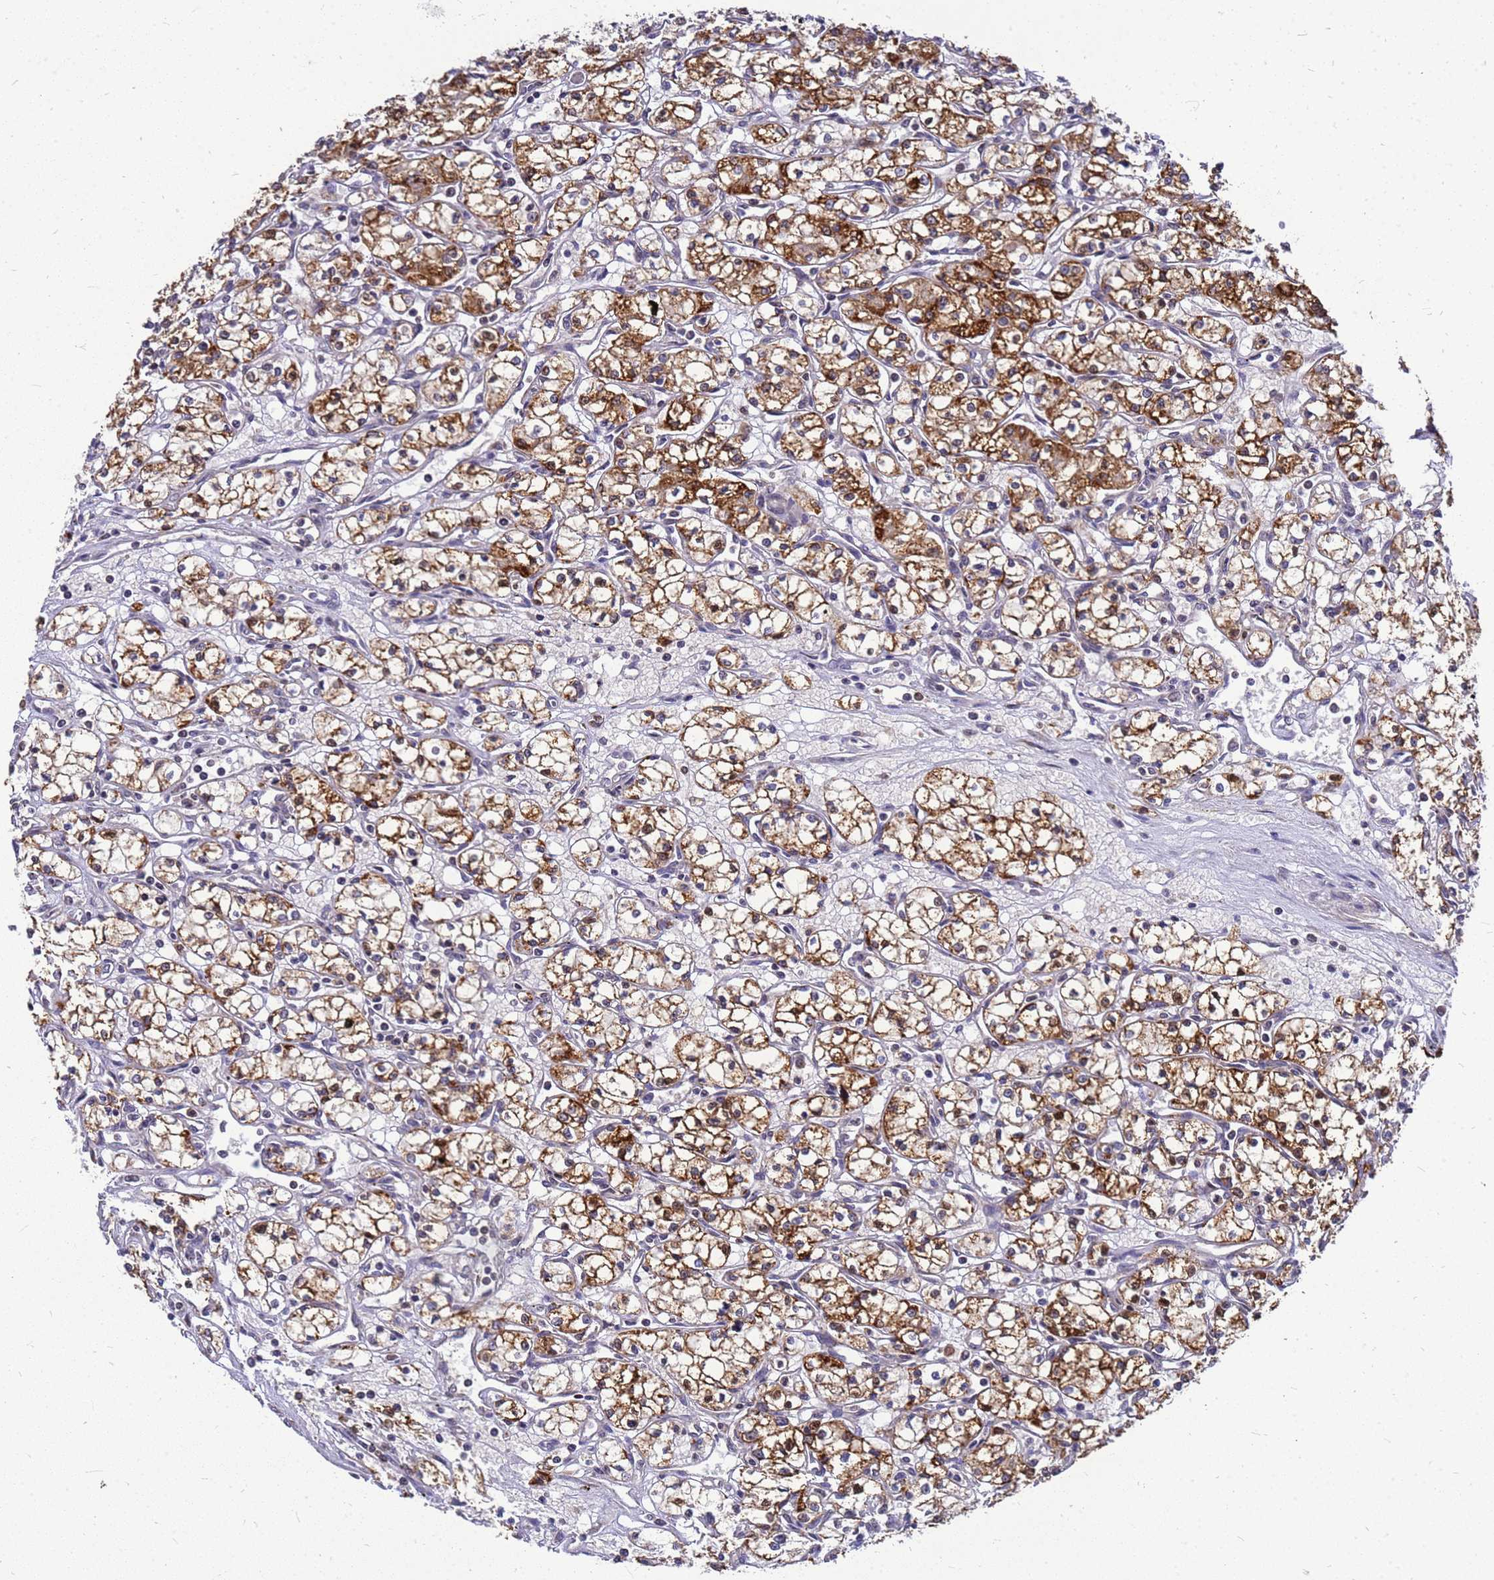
{"staining": {"intensity": "moderate", "quantity": ">75%", "location": "cytoplasmic/membranous"}, "tissue": "renal cancer", "cell_type": "Tumor cells", "image_type": "cancer", "snomed": [{"axis": "morphology", "description": "Adenocarcinoma, NOS"}, {"axis": "topography", "description": "Kidney"}], "caption": "Approximately >75% of tumor cells in human adenocarcinoma (renal) exhibit moderate cytoplasmic/membranous protein positivity as visualized by brown immunohistochemical staining.", "gene": "CMC4", "patient": {"sex": "male", "age": 59}}